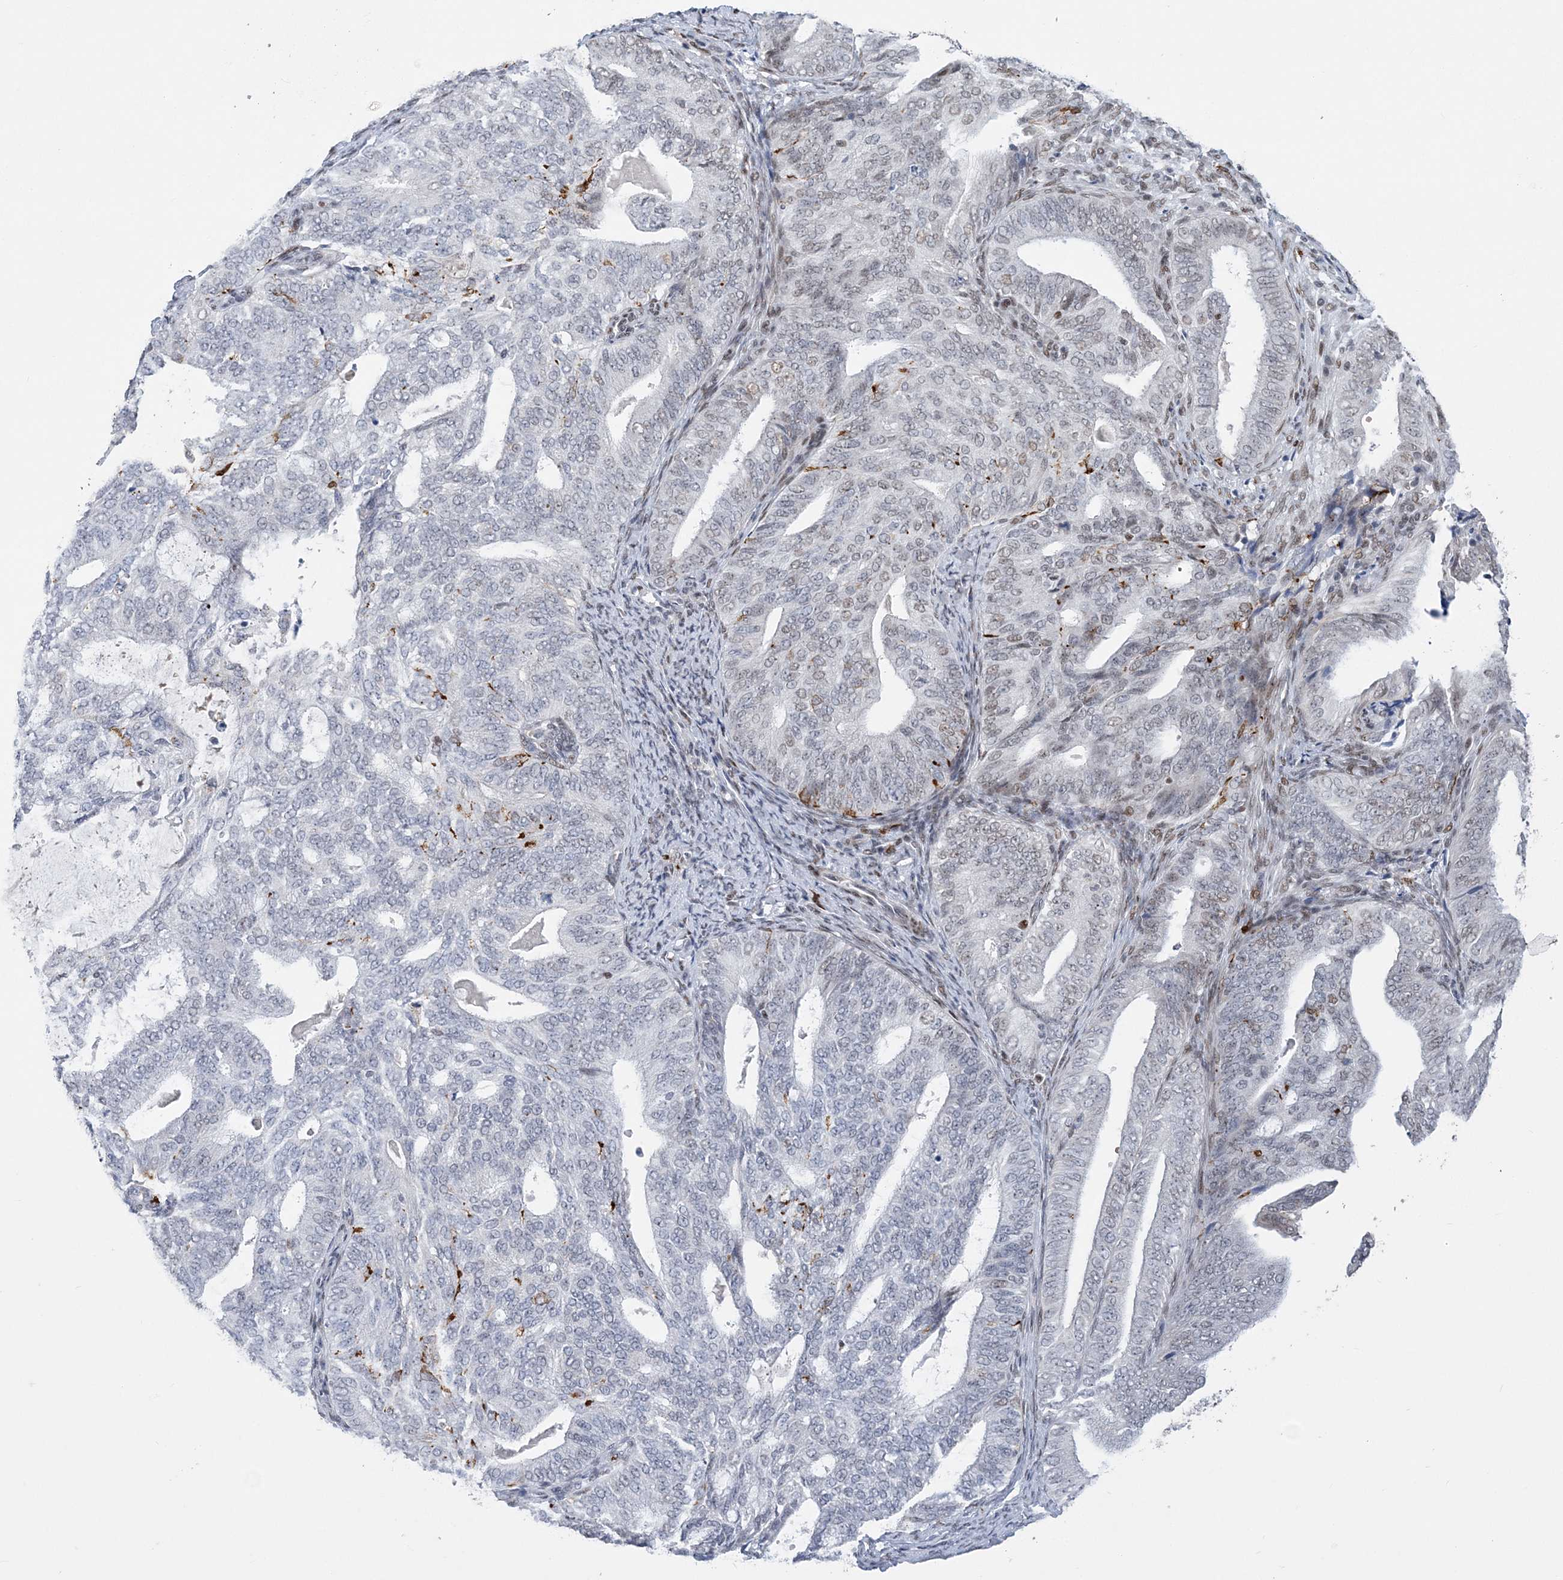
{"staining": {"intensity": "negative", "quantity": "none", "location": "none"}, "tissue": "endometrial cancer", "cell_type": "Tumor cells", "image_type": "cancer", "snomed": [{"axis": "morphology", "description": "Adenocarcinoma, NOS"}, {"axis": "topography", "description": "Endometrium"}], "caption": "IHC photomicrograph of human adenocarcinoma (endometrial) stained for a protein (brown), which reveals no expression in tumor cells.", "gene": "ZBTB7A", "patient": {"sex": "female", "age": 58}}